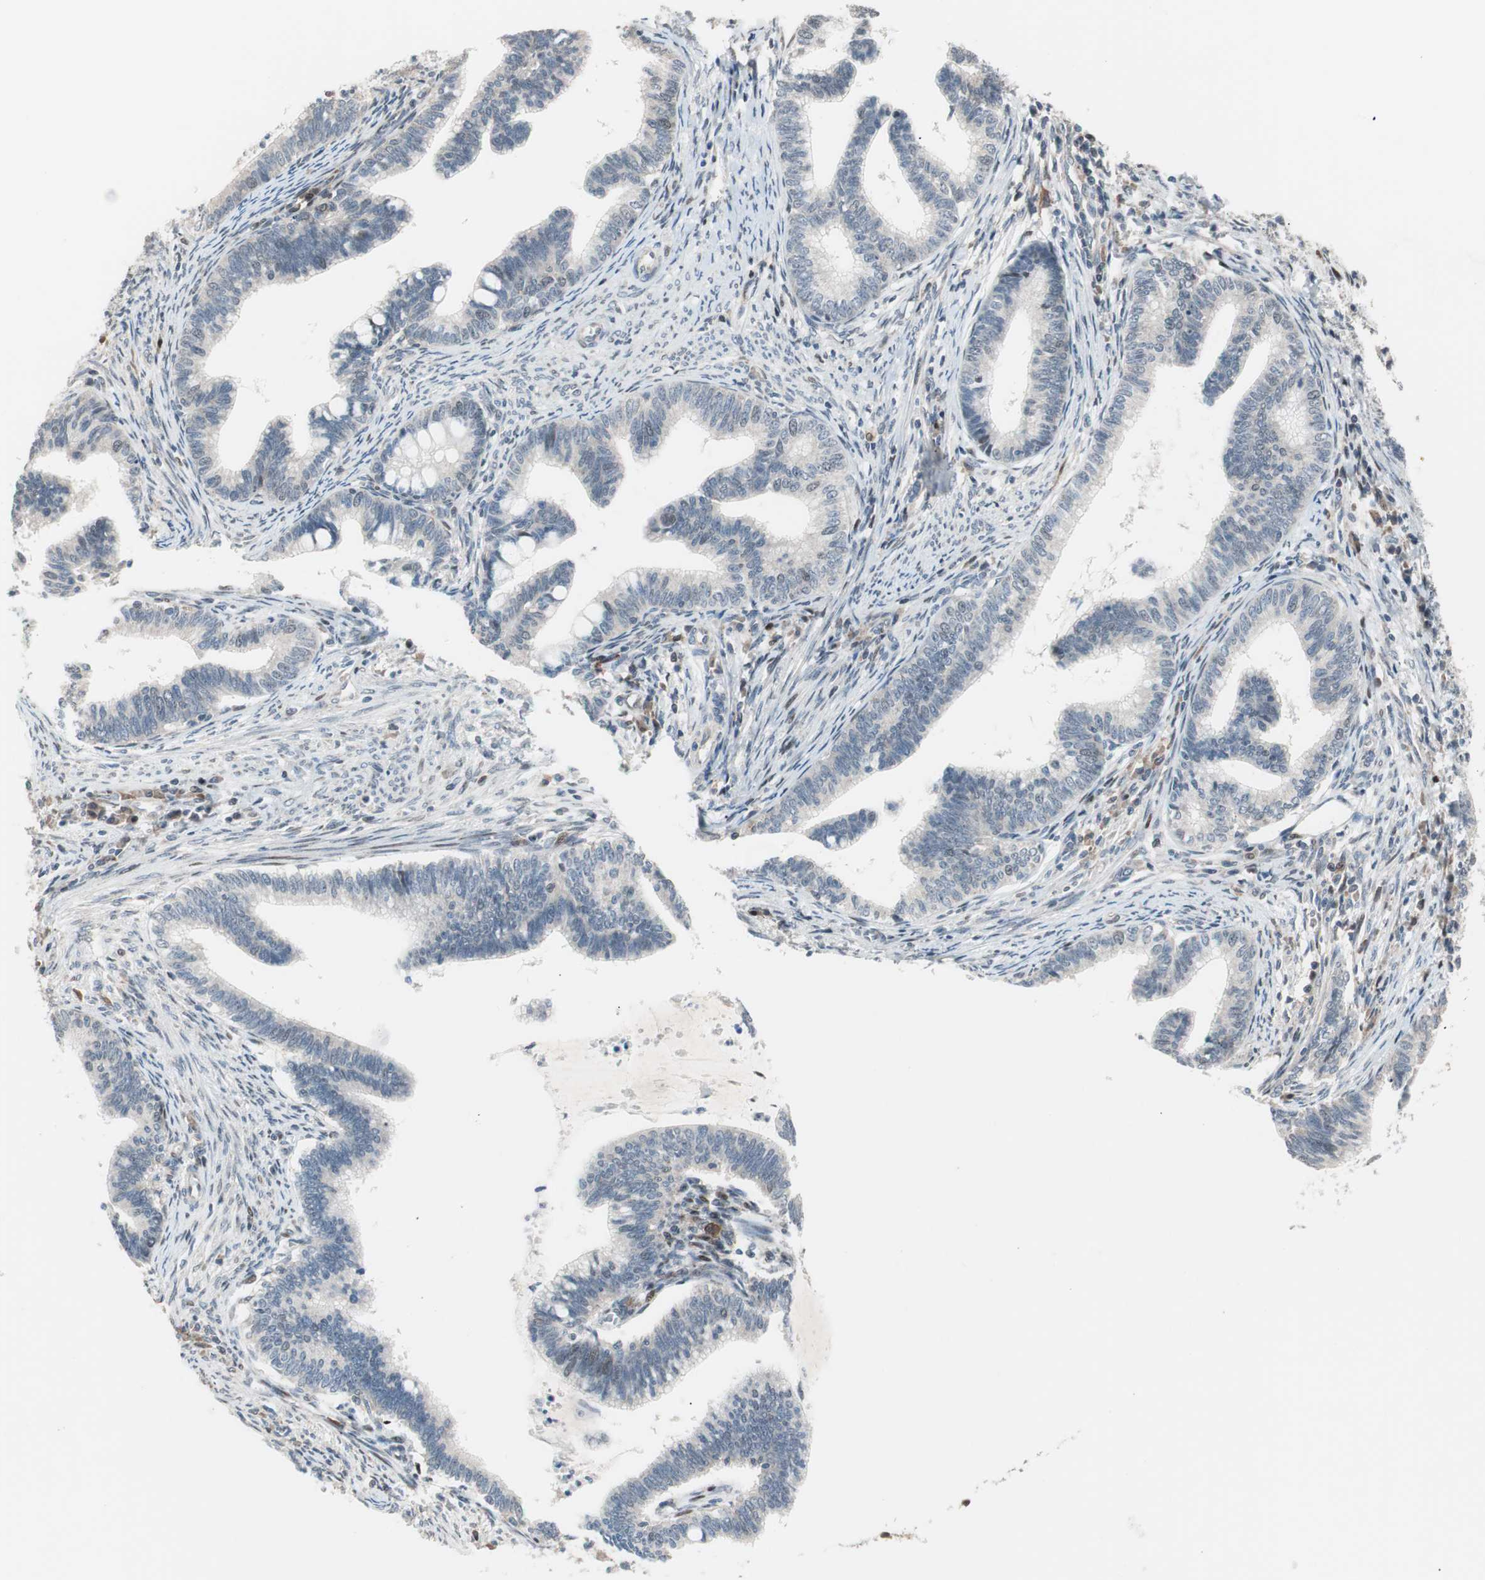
{"staining": {"intensity": "negative", "quantity": "none", "location": "none"}, "tissue": "cervical cancer", "cell_type": "Tumor cells", "image_type": "cancer", "snomed": [{"axis": "morphology", "description": "Adenocarcinoma, NOS"}, {"axis": "topography", "description": "Cervix"}], "caption": "Immunohistochemistry (IHC) of cervical adenocarcinoma exhibits no staining in tumor cells.", "gene": "POLH", "patient": {"sex": "female", "age": 36}}